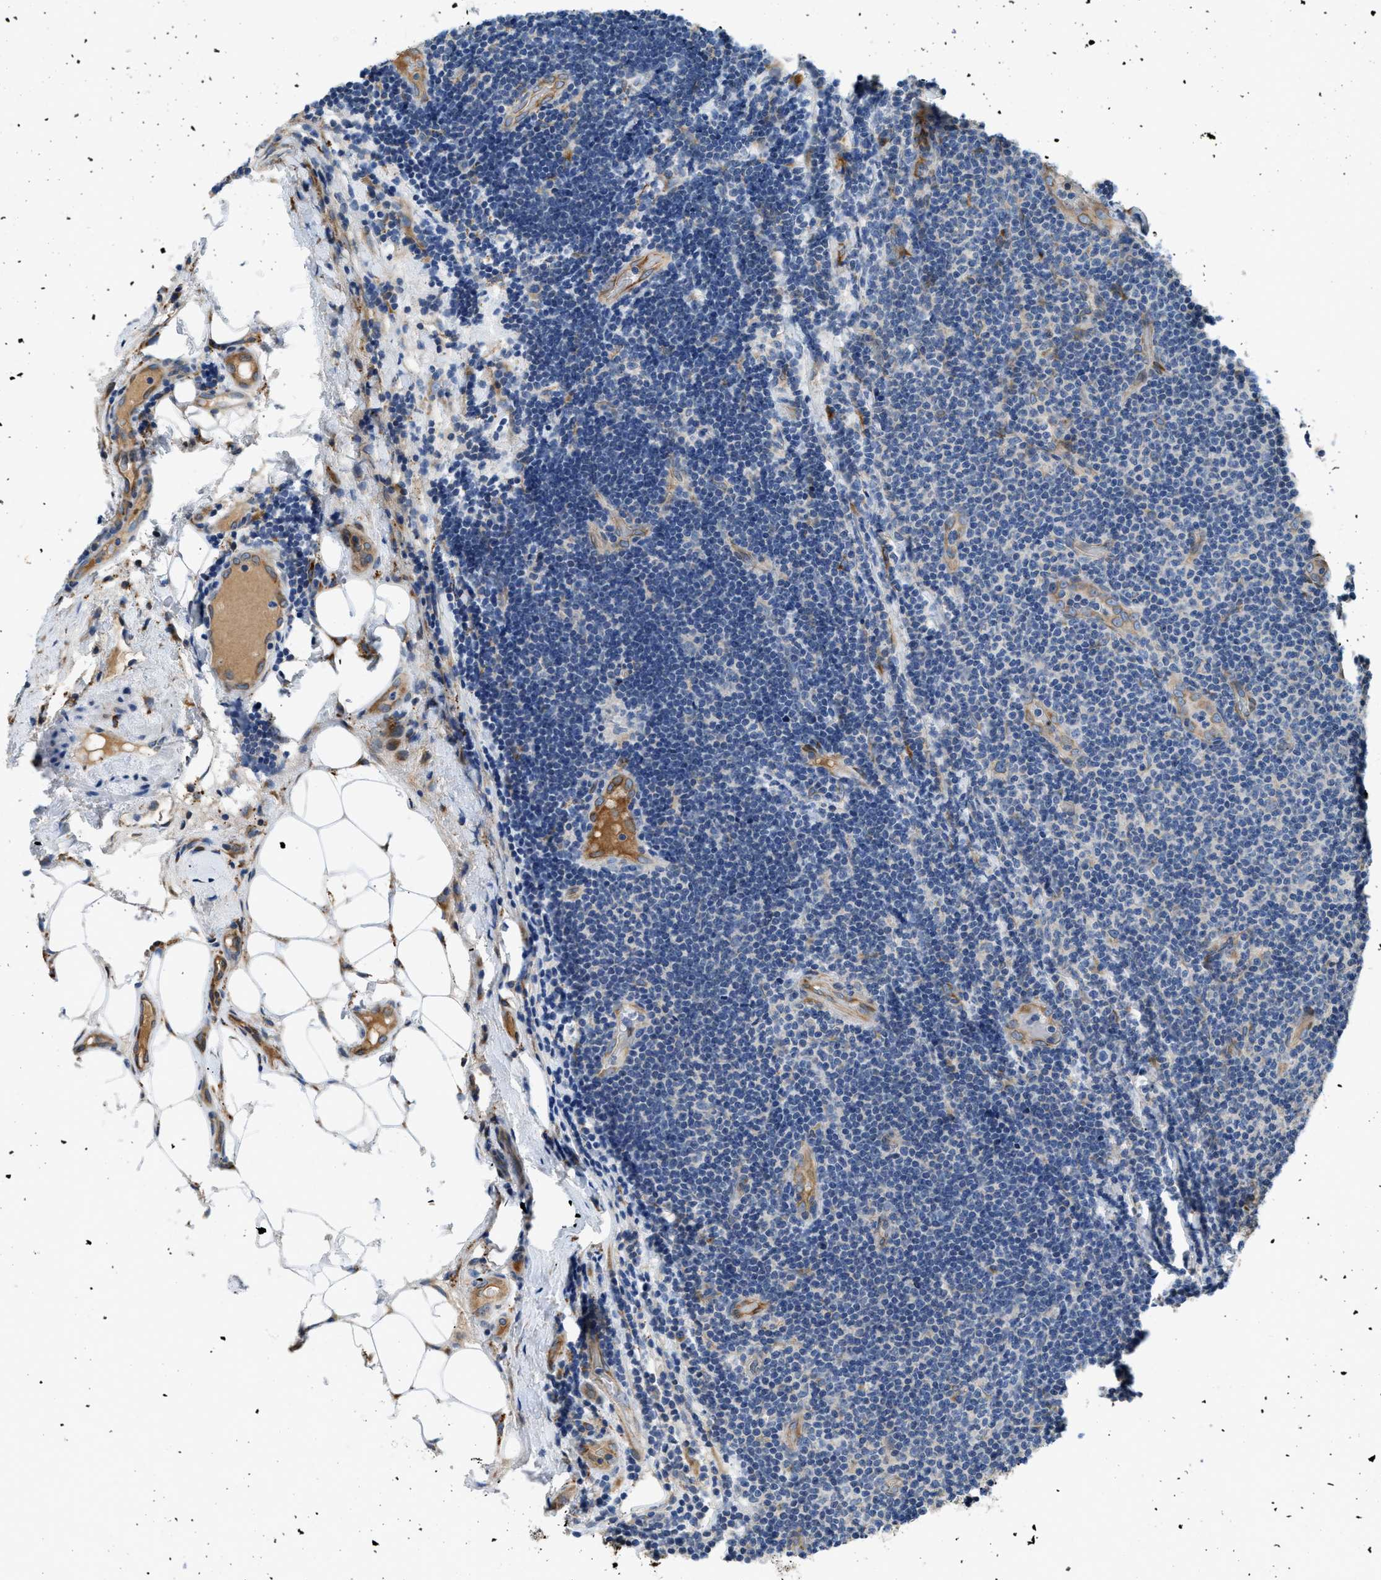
{"staining": {"intensity": "negative", "quantity": "none", "location": "none"}, "tissue": "lymphoma", "cell_type": "Tumor cells", "image_type": "cancer", "snomed": [{"axis": "morphology", "description": "Malignant lymphoma, non-Hodgkin's type, Low grade"}, {"axis": "topography", "description": "Lymph node"}], "caption": "The histopathology image shows no significant positivity in tumor cells of lymphoma.", "gene": "GGCX", "patient": {"sex": "male", "age": 83}}